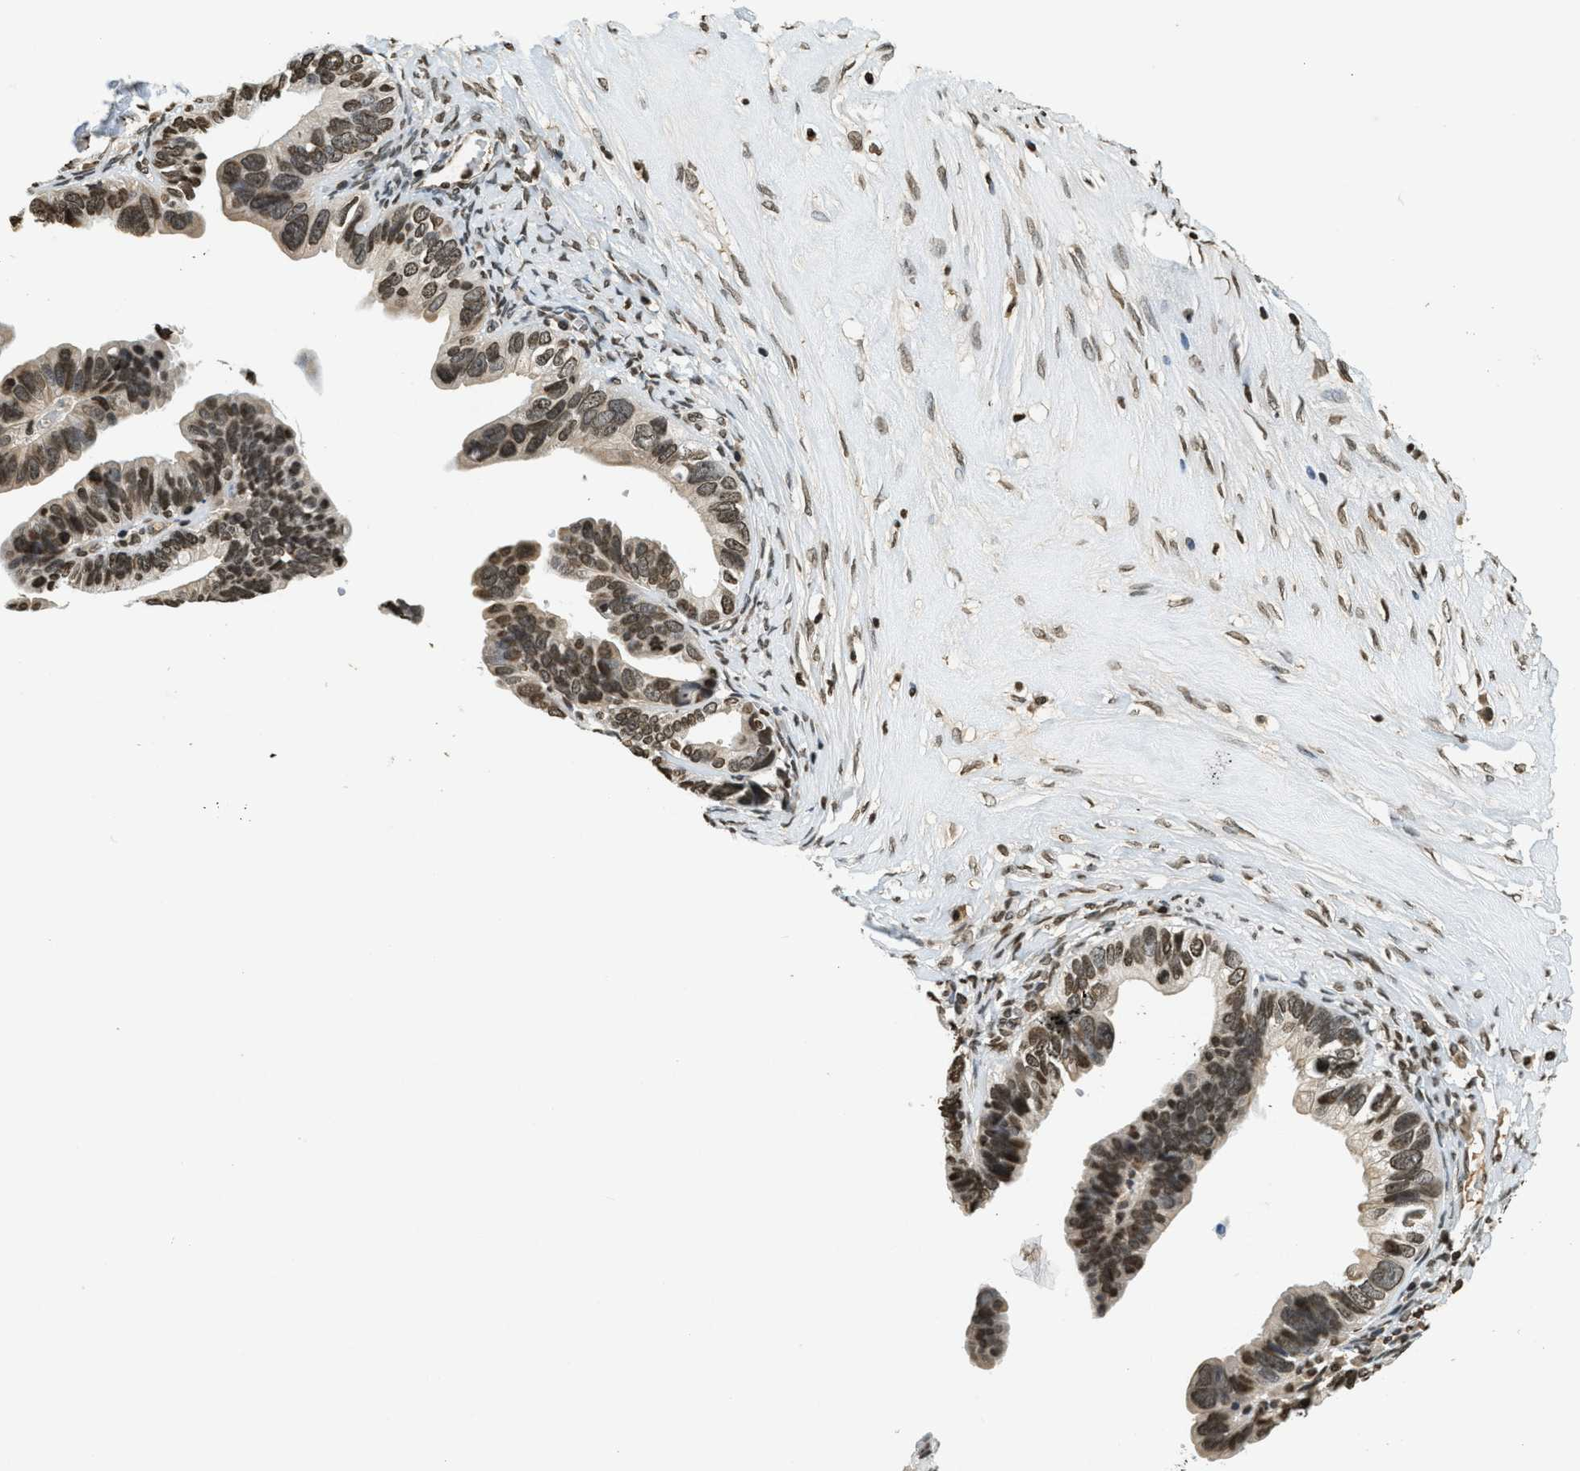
{"staining": {"intensity": "moderate", "quantity": ">75%", "location": "nuclear"}, "tissue": "ovarian cancer", "cell_type": "Tumor cells", "image_type": "cancer", "snomed": [{"axis": "morphology", "description": "Cystadenocarcinoma, serous, NOS"}, {"axis": "topography", "description": "Ovary"}], "caption": "Ovarian serous cystadenocarcinoma stained for a protein (brown) reveals moderate nuclear positive staining in approximately >75% of tumor cells.", "gene": "LDB2", "patient": {"sex": "female", "age": 56}}